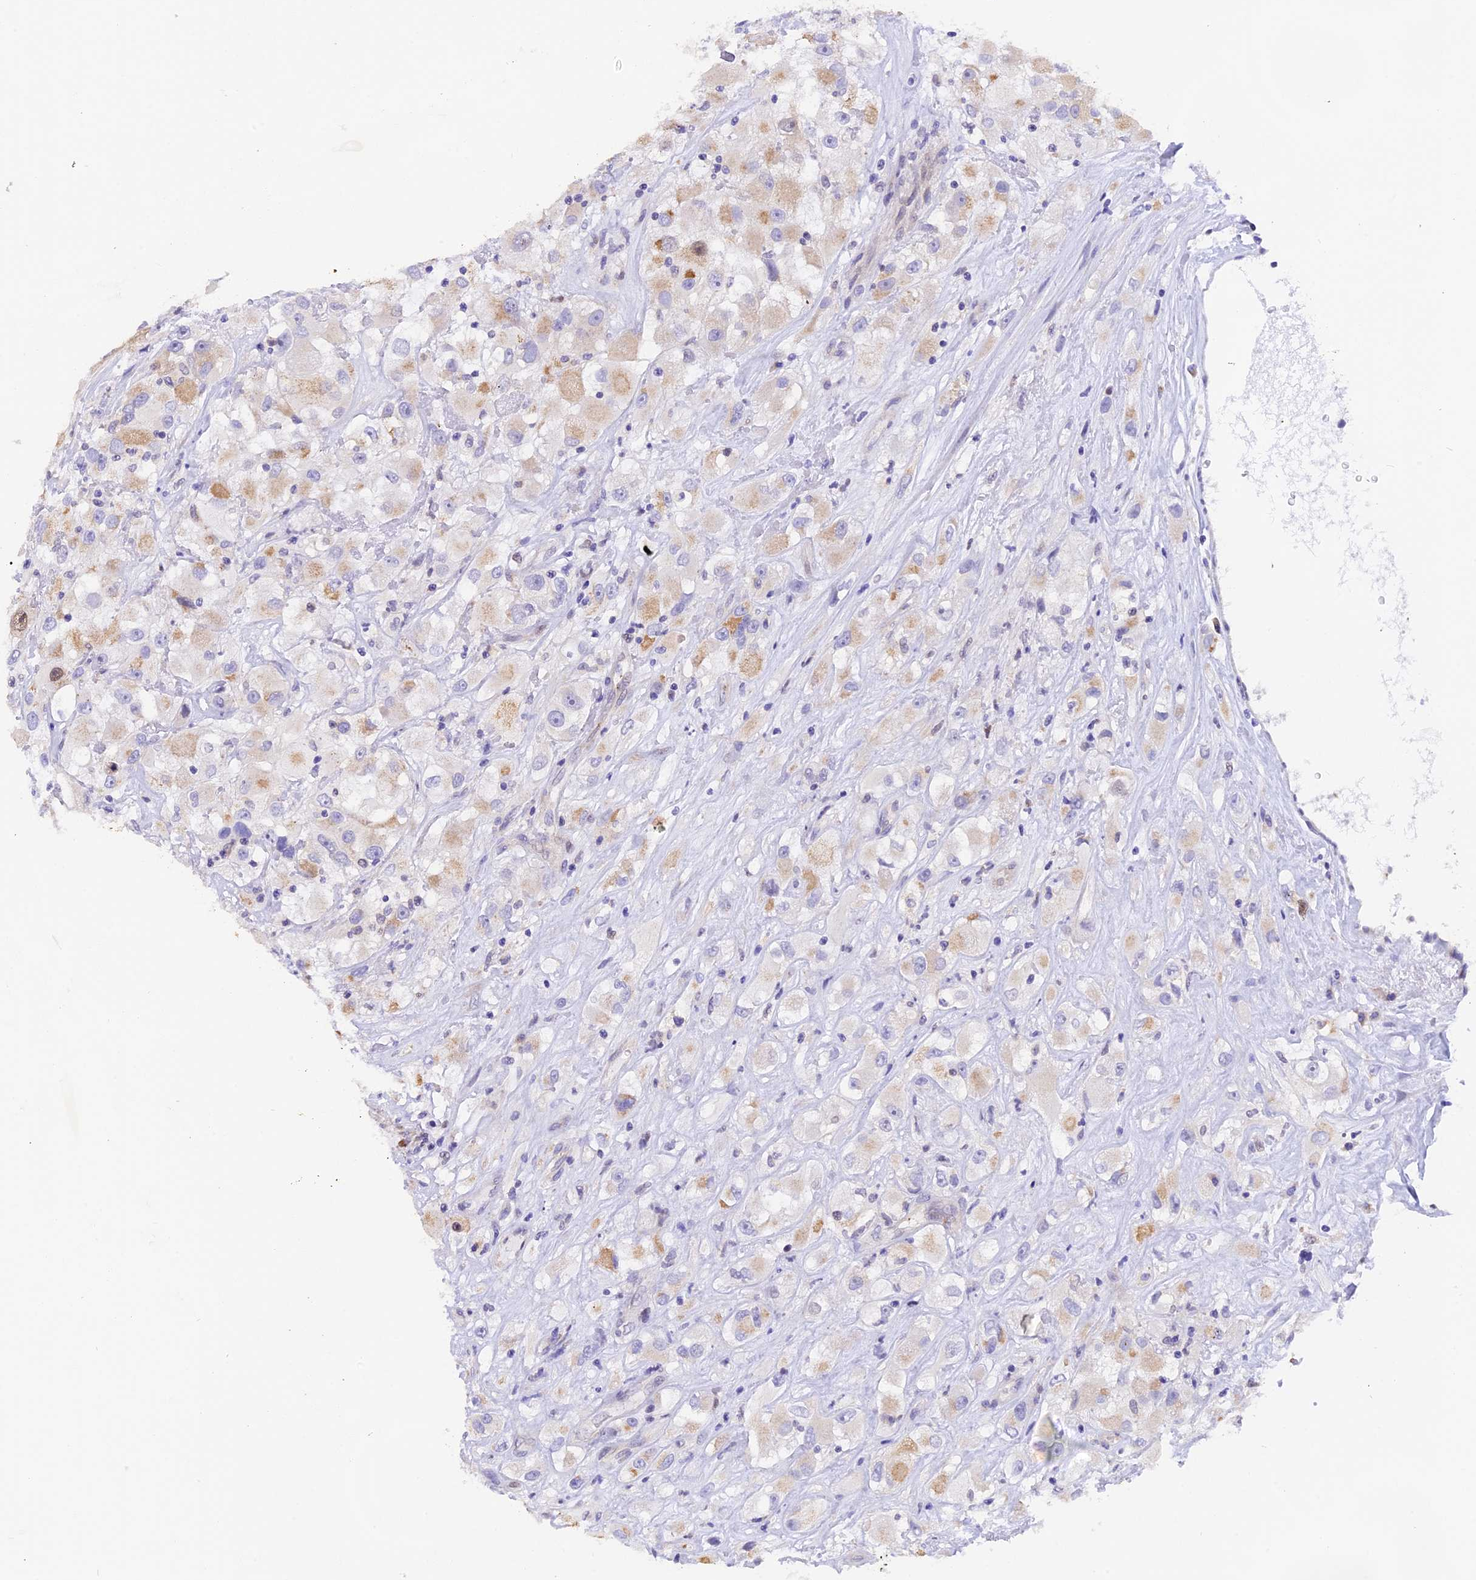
{"staining": {"intensity": "moderate", "quantity": "<25%", "location": "cytoplasmic/membranous"}, "tissue": "renal cancer", "cell_type": "Tumor cells", "image_type": "cancer", "snomed": [{"axis": "morphology", "description": "Adenocarcinoma, NOS"}, {"axis": "topography", "description": "Kidney"}], "caption": "Renal adenocarcinoma was stained to show a protein in brown. There is low levels of moderate cytoplasmic/membranous positivity in about <25% of tumor cells. (Stains: DAB (3,3'-diaminobenzidine) in brown, nuclei in blue, Microscopy: brightfield microscopy at high magnification).", "gene": "PKIA", "patient": {"sex": "female", "age": 52}}